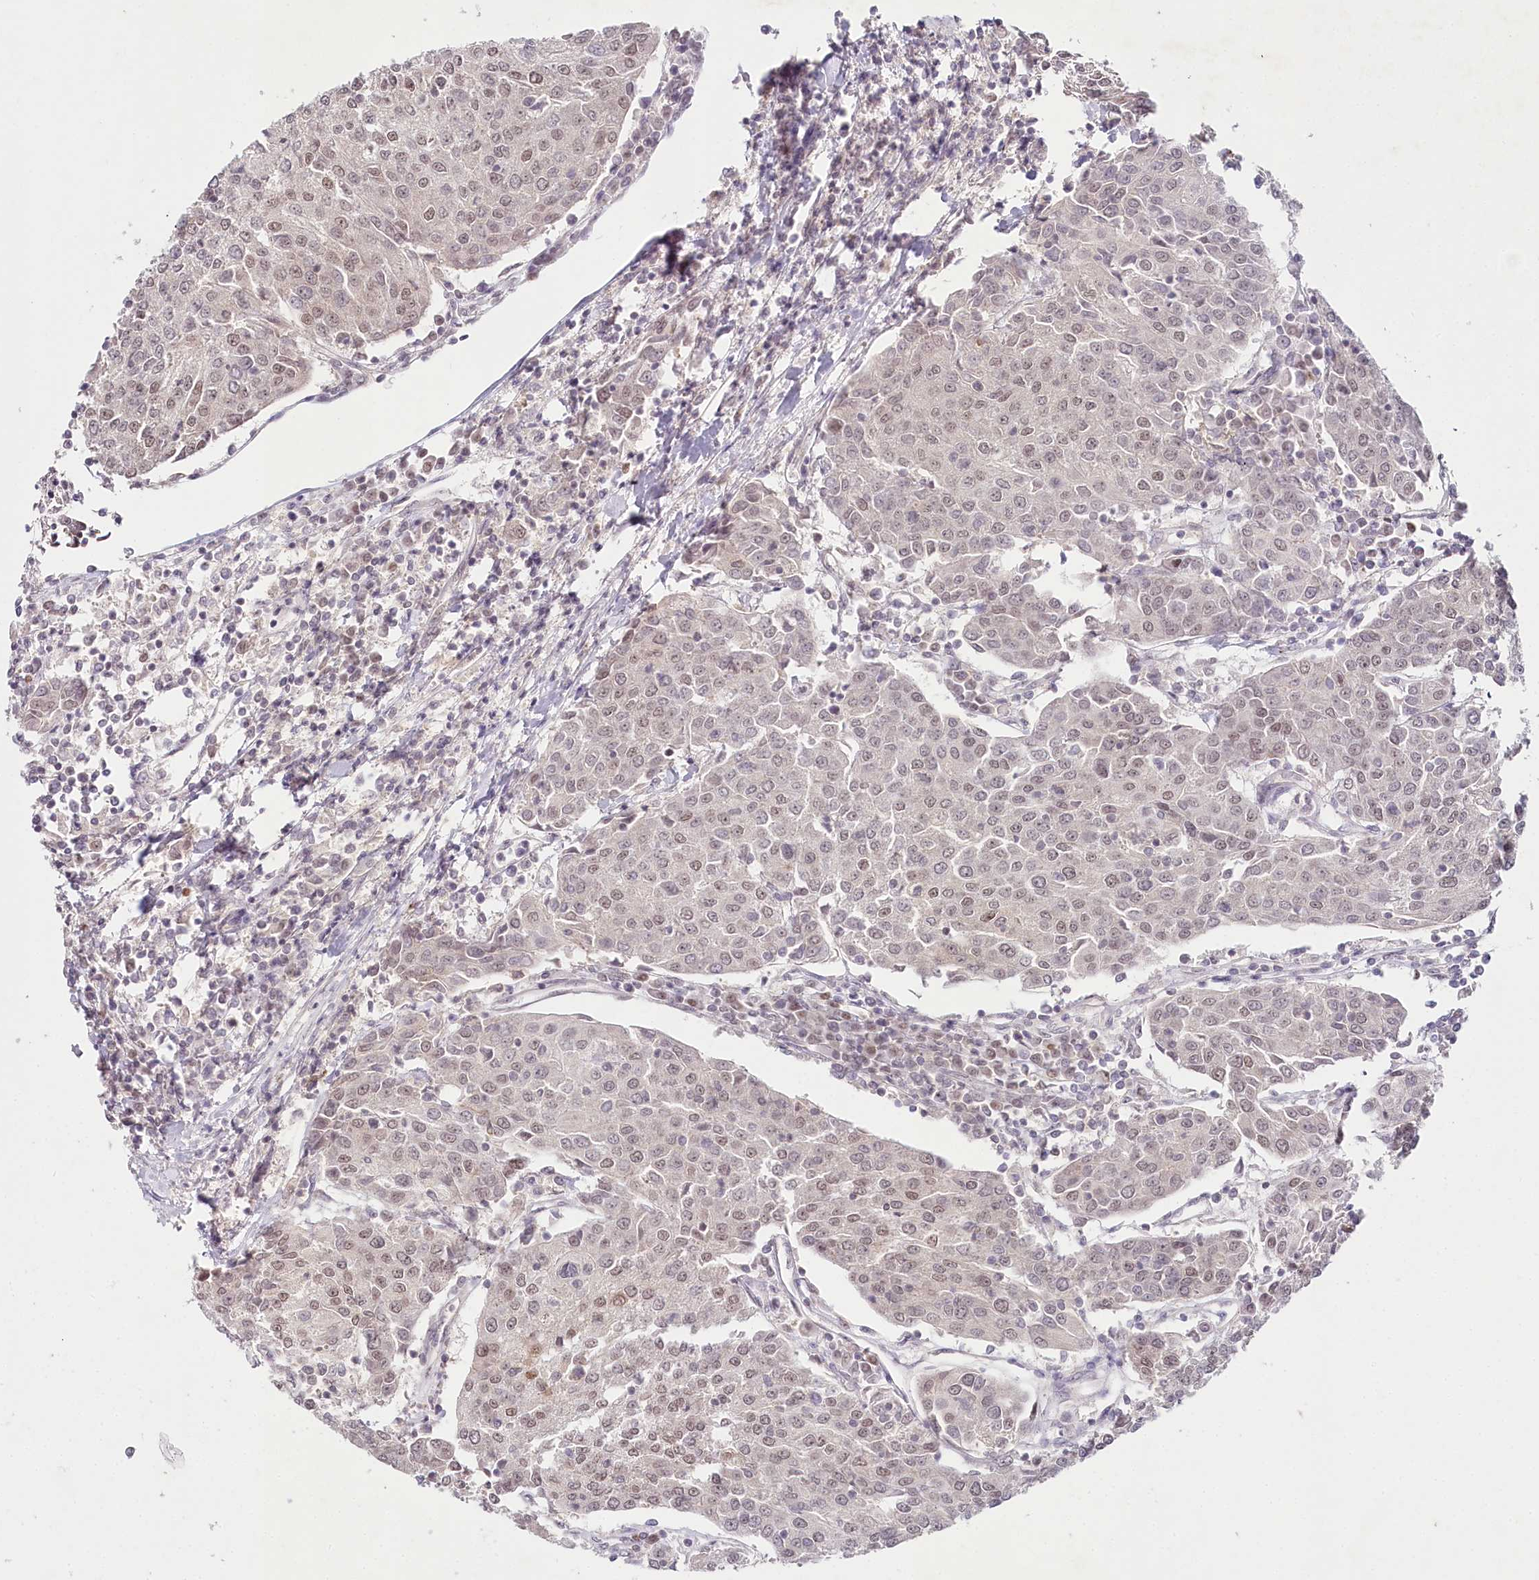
{"staining": {"intensity": "weak", "quantity": ">75%", "location": "nuclear"}, "tissue": "urothelial cancer", "cell_type": "Tumor cells", "image_type": "cancer", "snomed": [{"axis": "morphology", "description": "Urothelial carcinoma, High grade"}, {"axis": "topography", "description": "Urinary bladder"}], "caption": "An image showing weak nuclear expression in approximately >75% of tumor cells in high-grade urothelial carcinoma, as visualized by brown immunohistochemical staining.", "gene": "AMTN", "patient": {"sex": "female", "age": 85}}